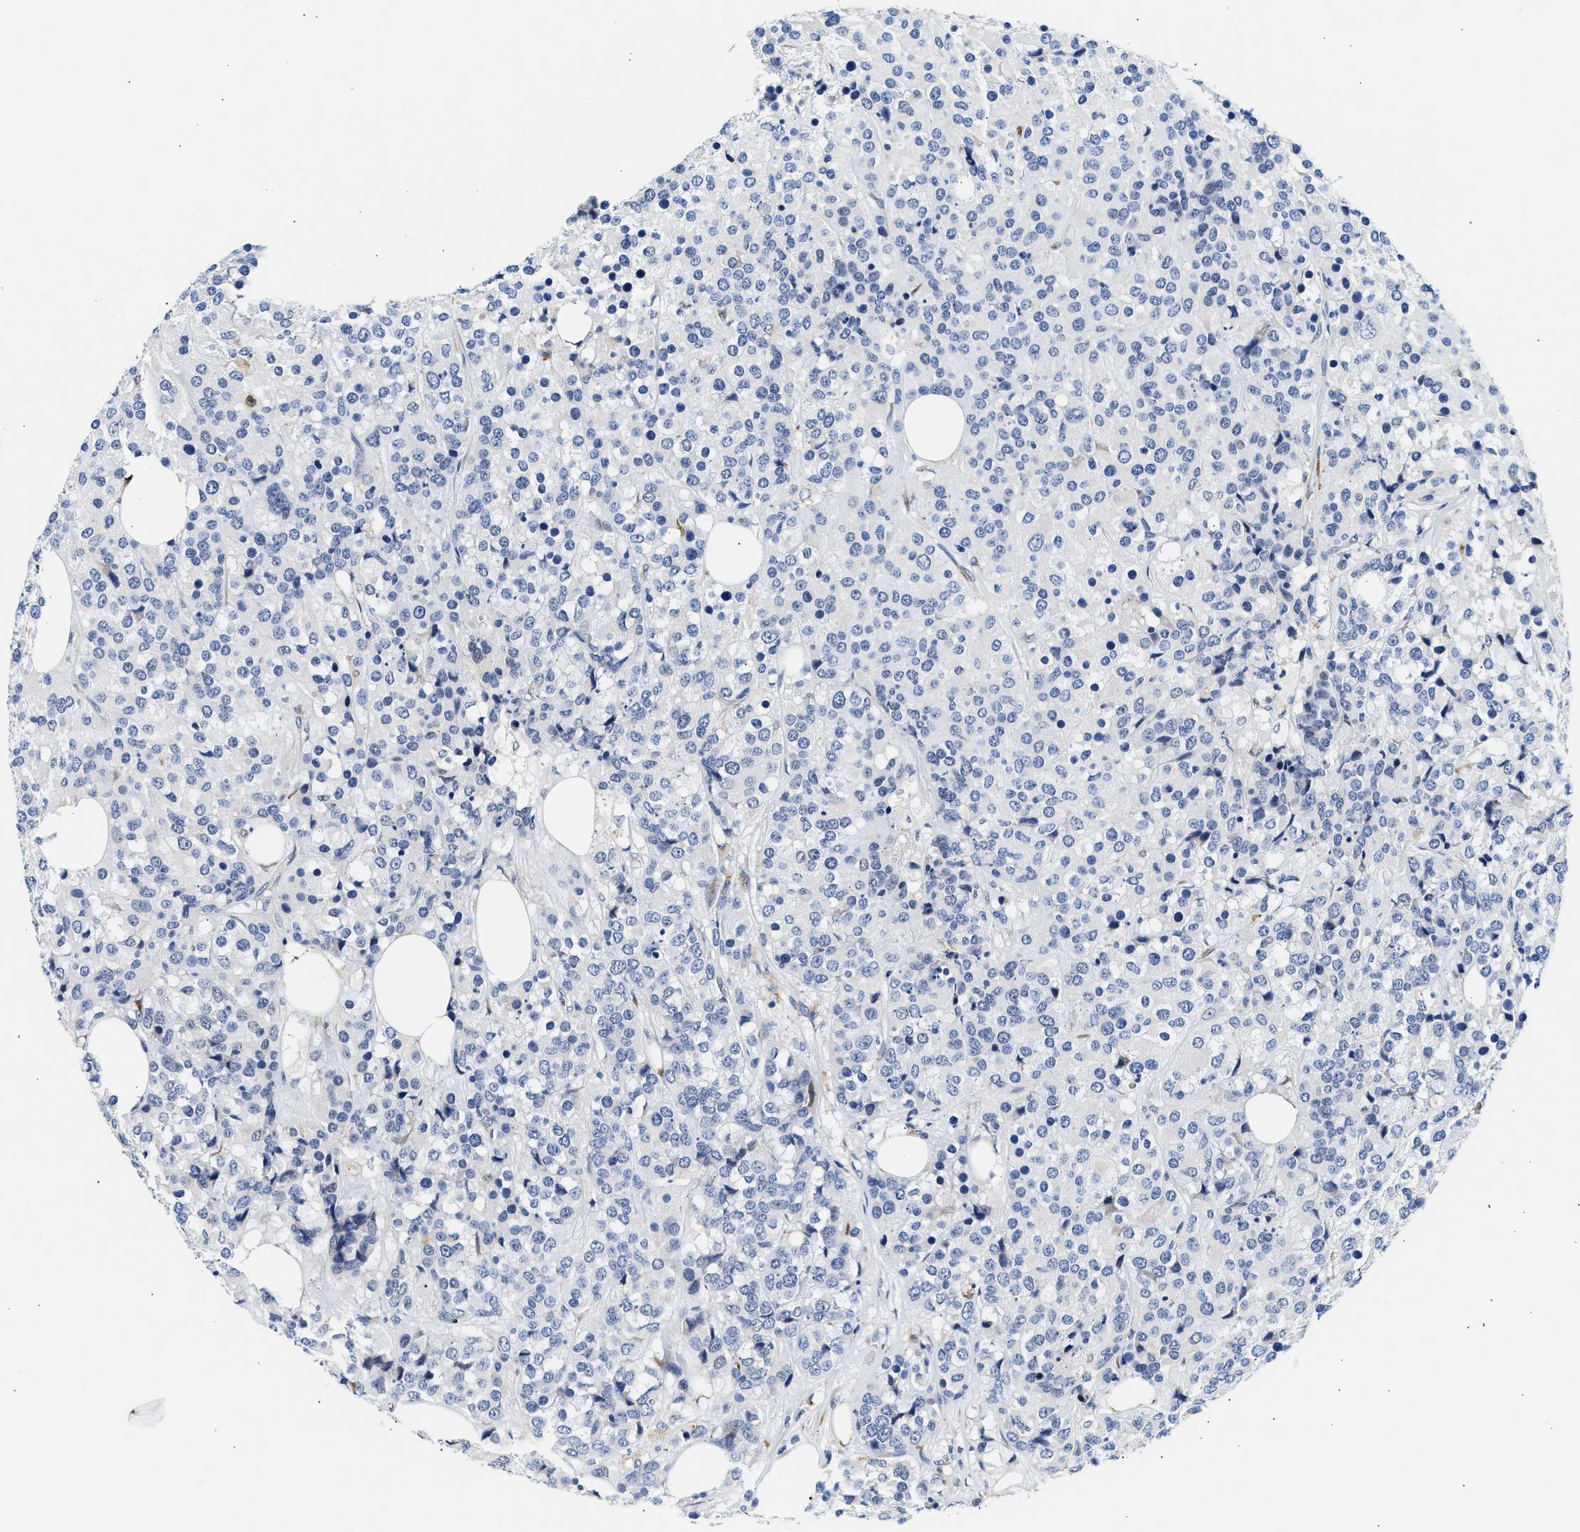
{"staining": {"intensity": "negative", "quantity": "none", "location": "none"}, "tissue": "breast cancer", "cell_type": "Tumor cells", "image_type": "cancer", "snomed": [{"axis": "morphology", "description": "Lobular carcinoma"}, {"axis": "topography", "description": "Breast"}], "caption": "DAB (3,3'-diaminobenzidine) immunohistochemical staining of breast lobular carcinoma shows no significant staining in tumor cells.", "gene": "PPM1L", "patient": {"sex": "female", "age": 59}}